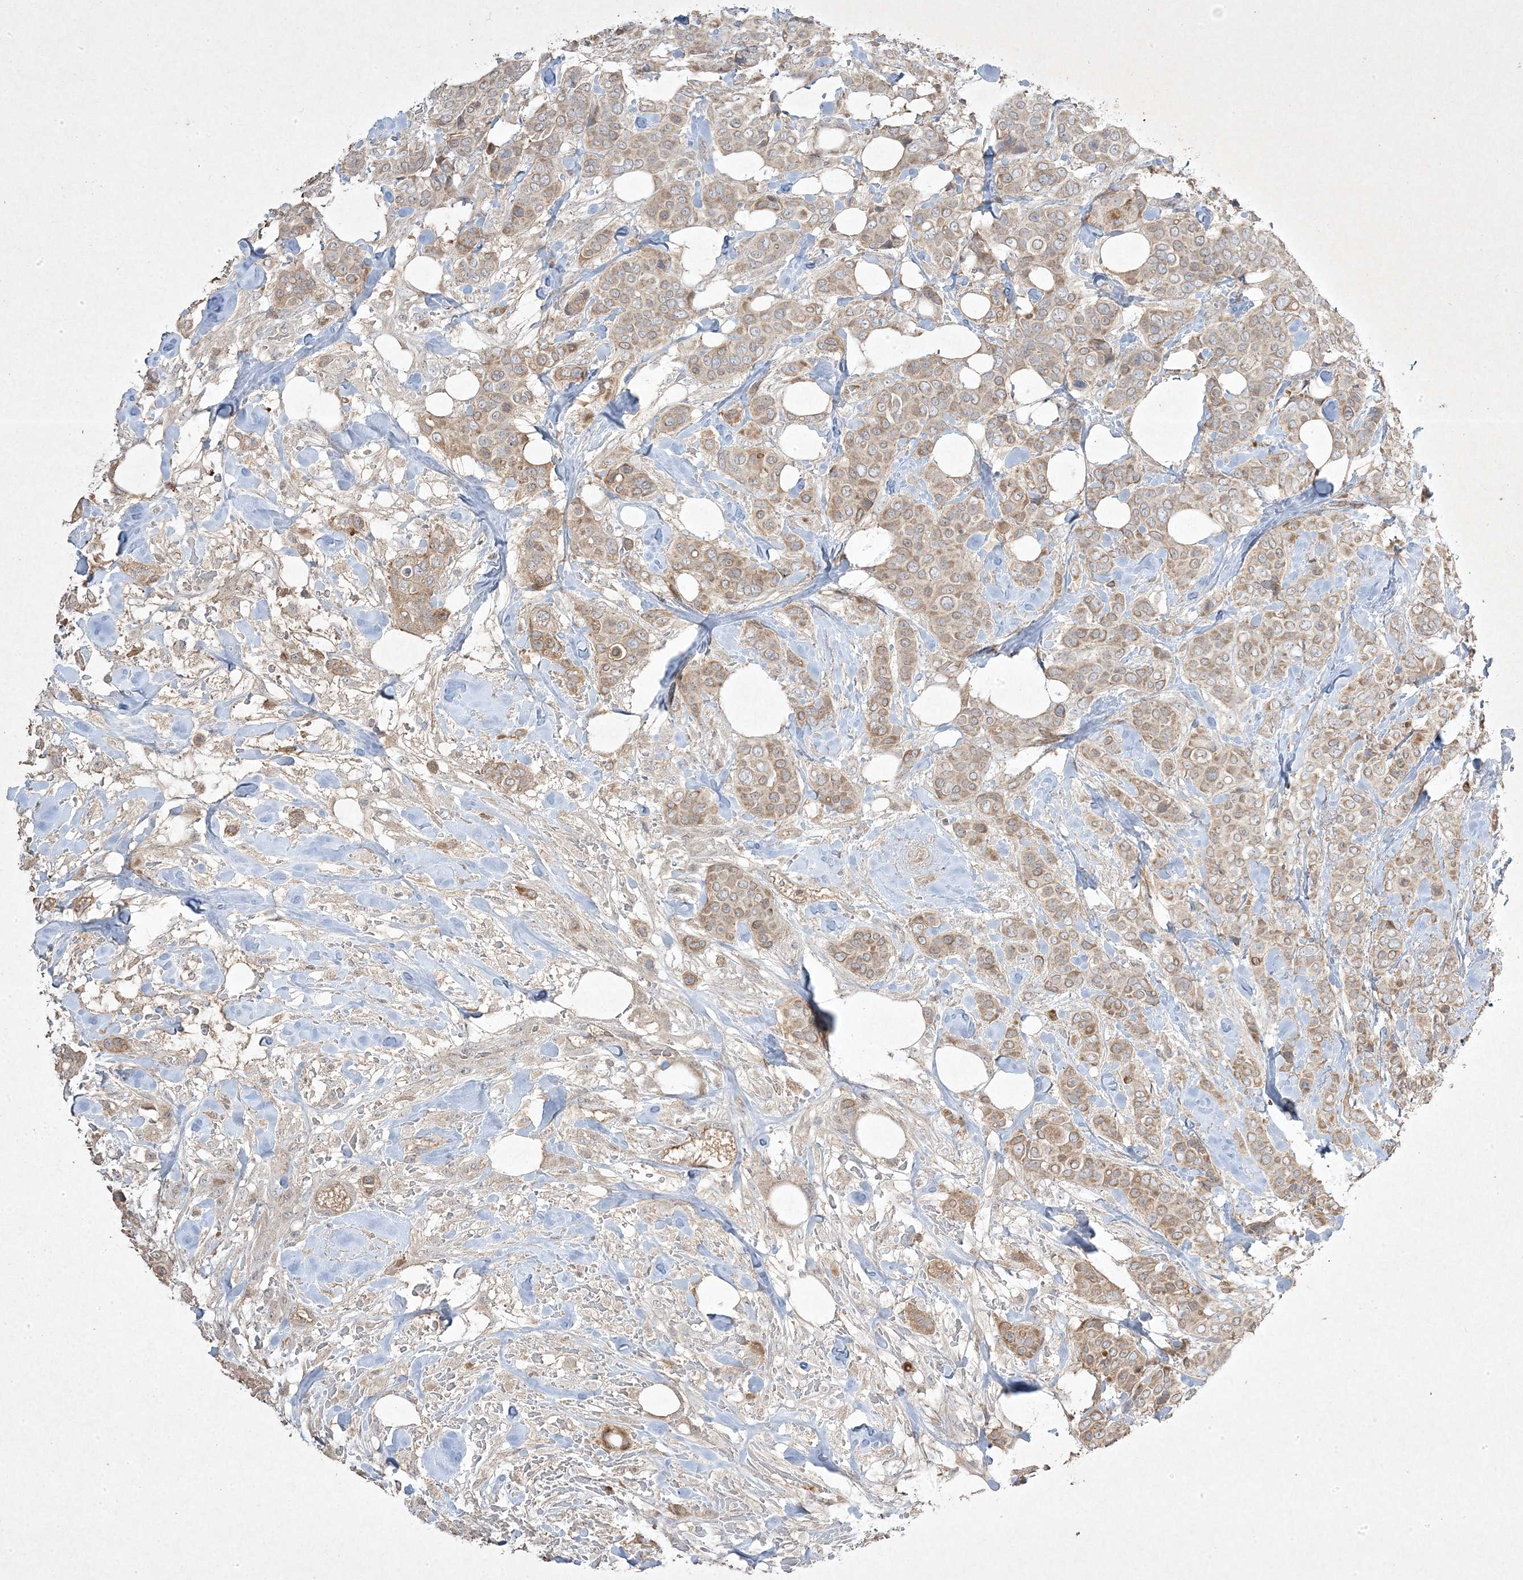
{"staining": {"intensity": "weak", "quantity": "25%-75%", "location": "cytoplasmic/membranous"}, "tissue": "breast cancer", "cell_type": "Tumor cells", "image_type": "cancer", "snomed": [{"axis": "morphology", "description": "Lobular carcinoma"}, {"axis": "topography", "description": "Breast"}], "caption": "This micrograph displays immunohistochemistry (IHC) staining of human breast cancer (lobular carcinoma), with low weak cytoplasmic/membranous expression in about 25%-75% of tumor cells.", "gene": "RGL4", "patient": {"sex": "female", "age": 51}}